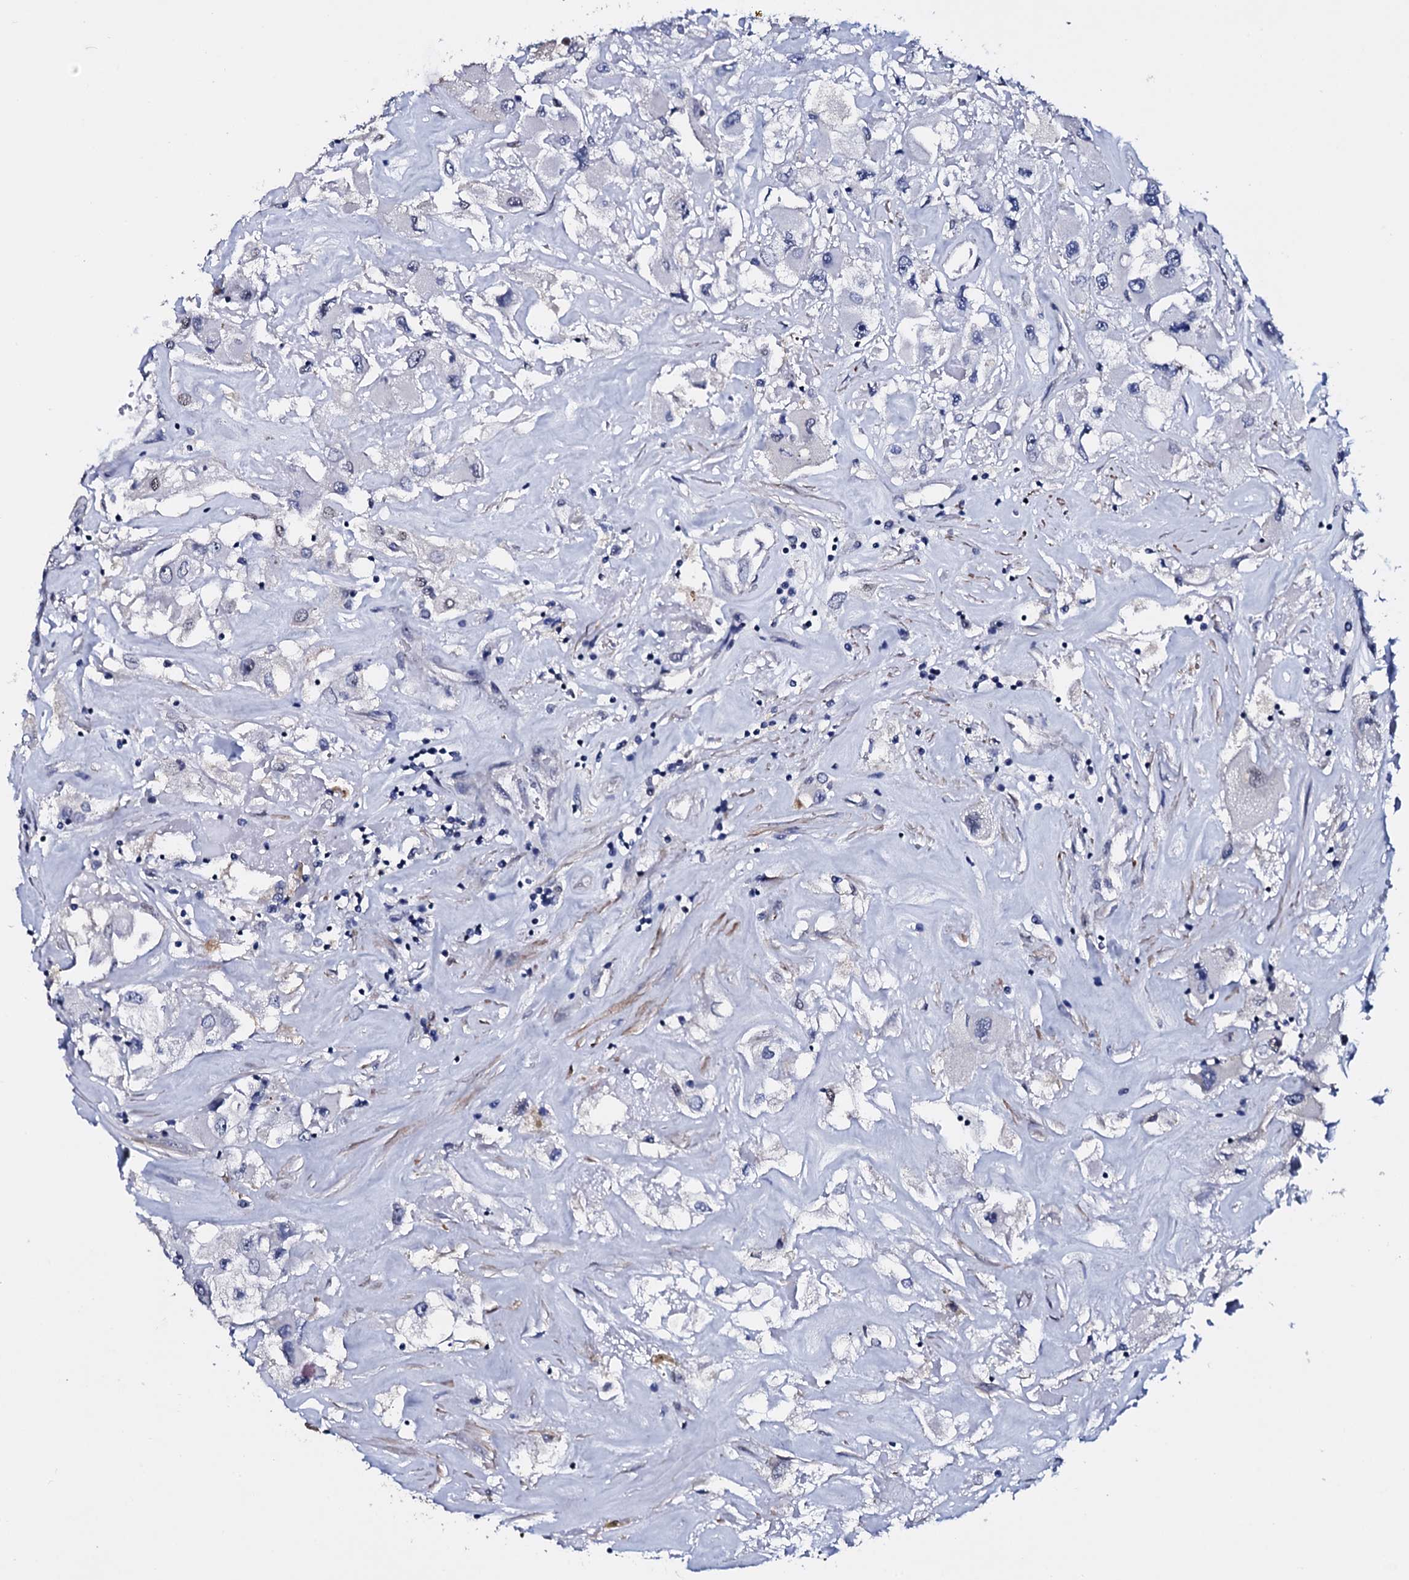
{"staining": {"intensity": "negative", "quantity": "none", "location": "none"}, "tissue": "renal cancer", "cell_type": "Tumor cells", "image_type": "cancer", "snomed": [{"axis": "morphology", "description": "Adenocarcinoma, NOS"}, {"axis": "topography", "description": "Kidney"}], "caption": "The image exhibits no staining of tumor cells in renal adenocarcinoma.", "gene": "NPM2", "patient": {"sex": "female", "age": 52}}